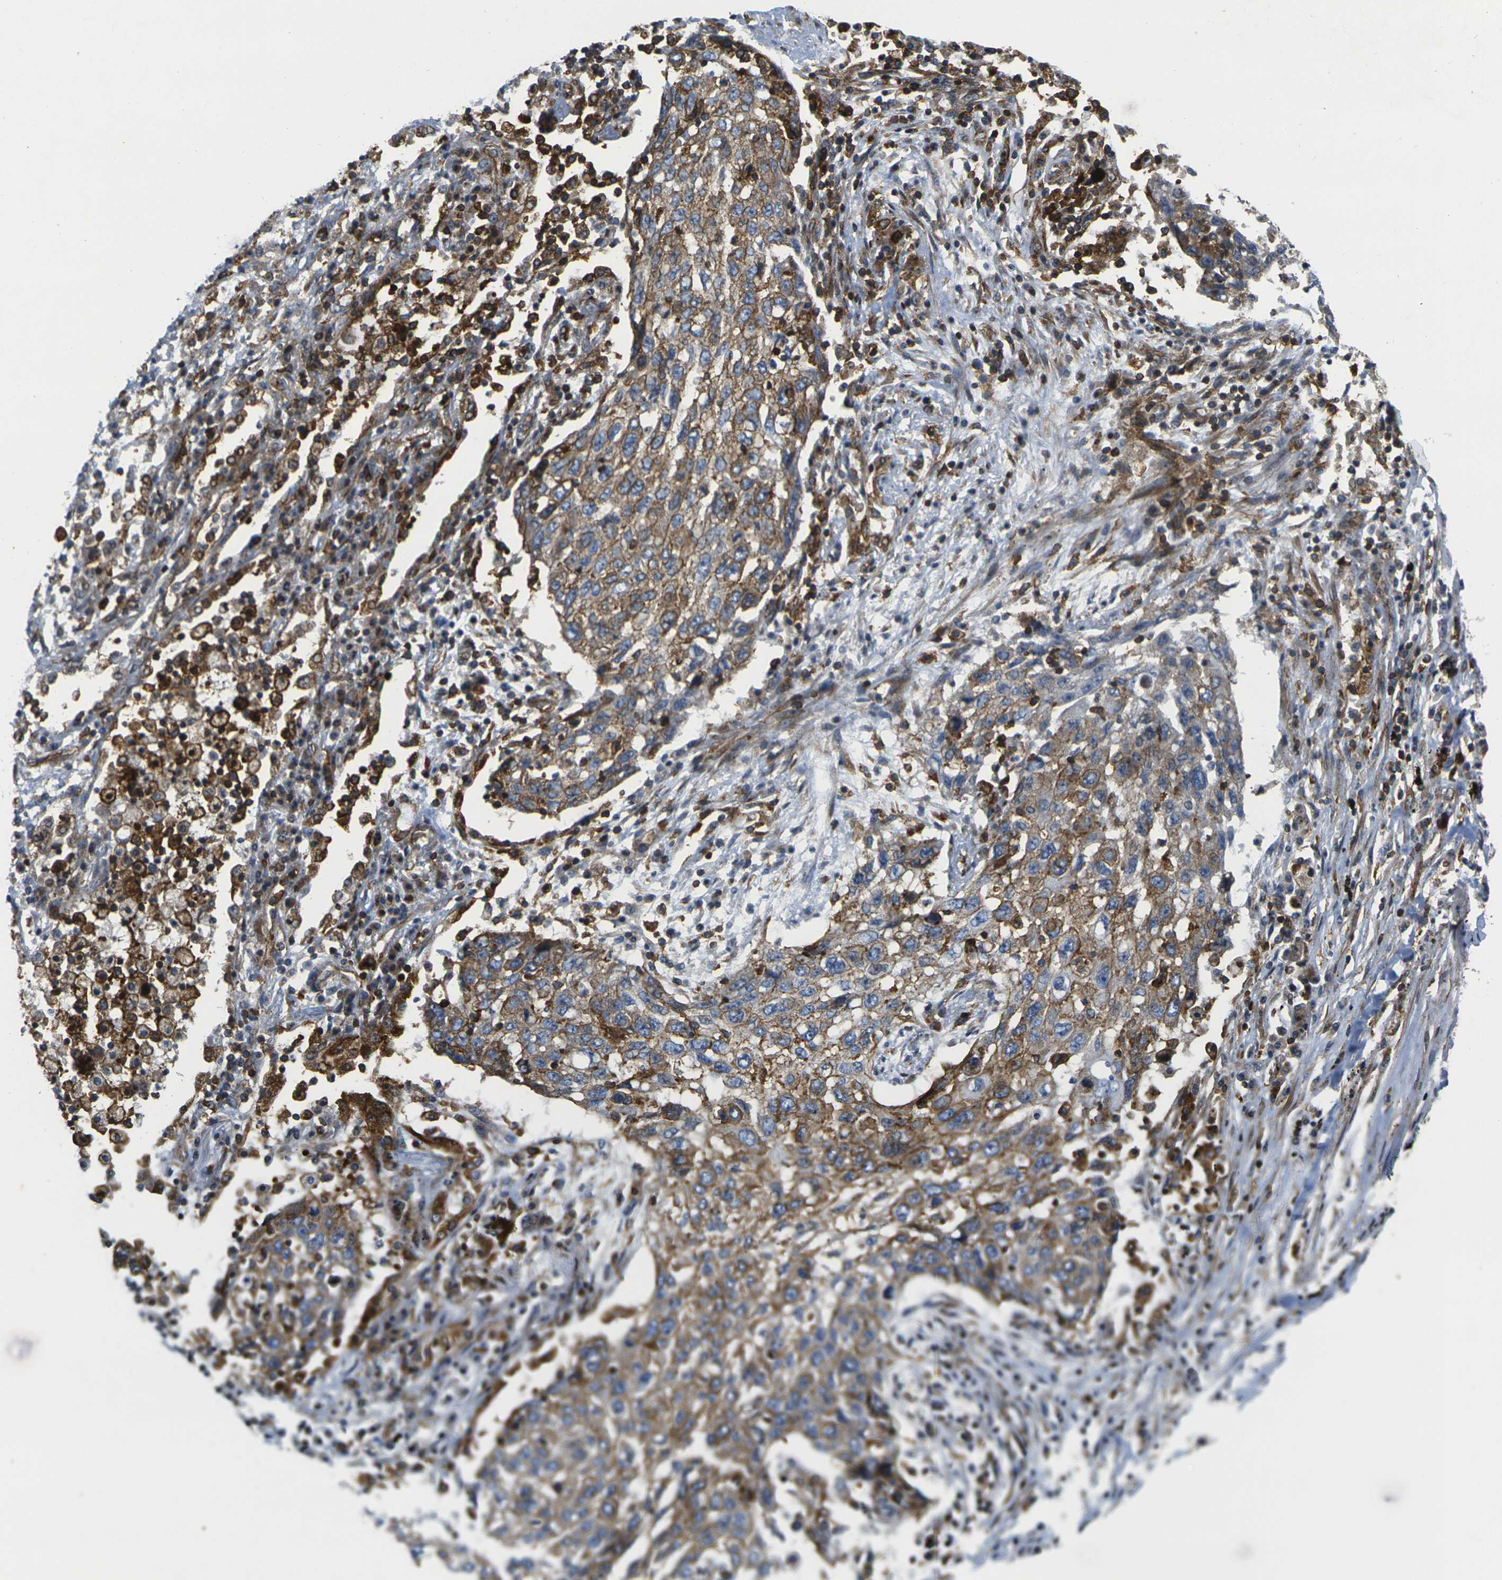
{"staining": {"intensity": "moderate", "quantity": ">75%", "location": "cytoplasmic/membranous"}, "tissue": "lung cancer", "cell_type": "Tumor cells", "image_type": "cancer", "snomed": [{"axis": "morphology", "description": "Squamous cell carcinoma, NOS"}, {"axis": "topography", "description": "Lung"}], "caption": "Moderate cytoplasmic/membranous staining is present in about >75% of tumor cells in lung cancer. (DAB (3,3'-diaminobenzidine) IHC with brightfield microscopy, high magnification).", "gene": "IQGAP1", "patient": {"sex": "female", "age": 63}}